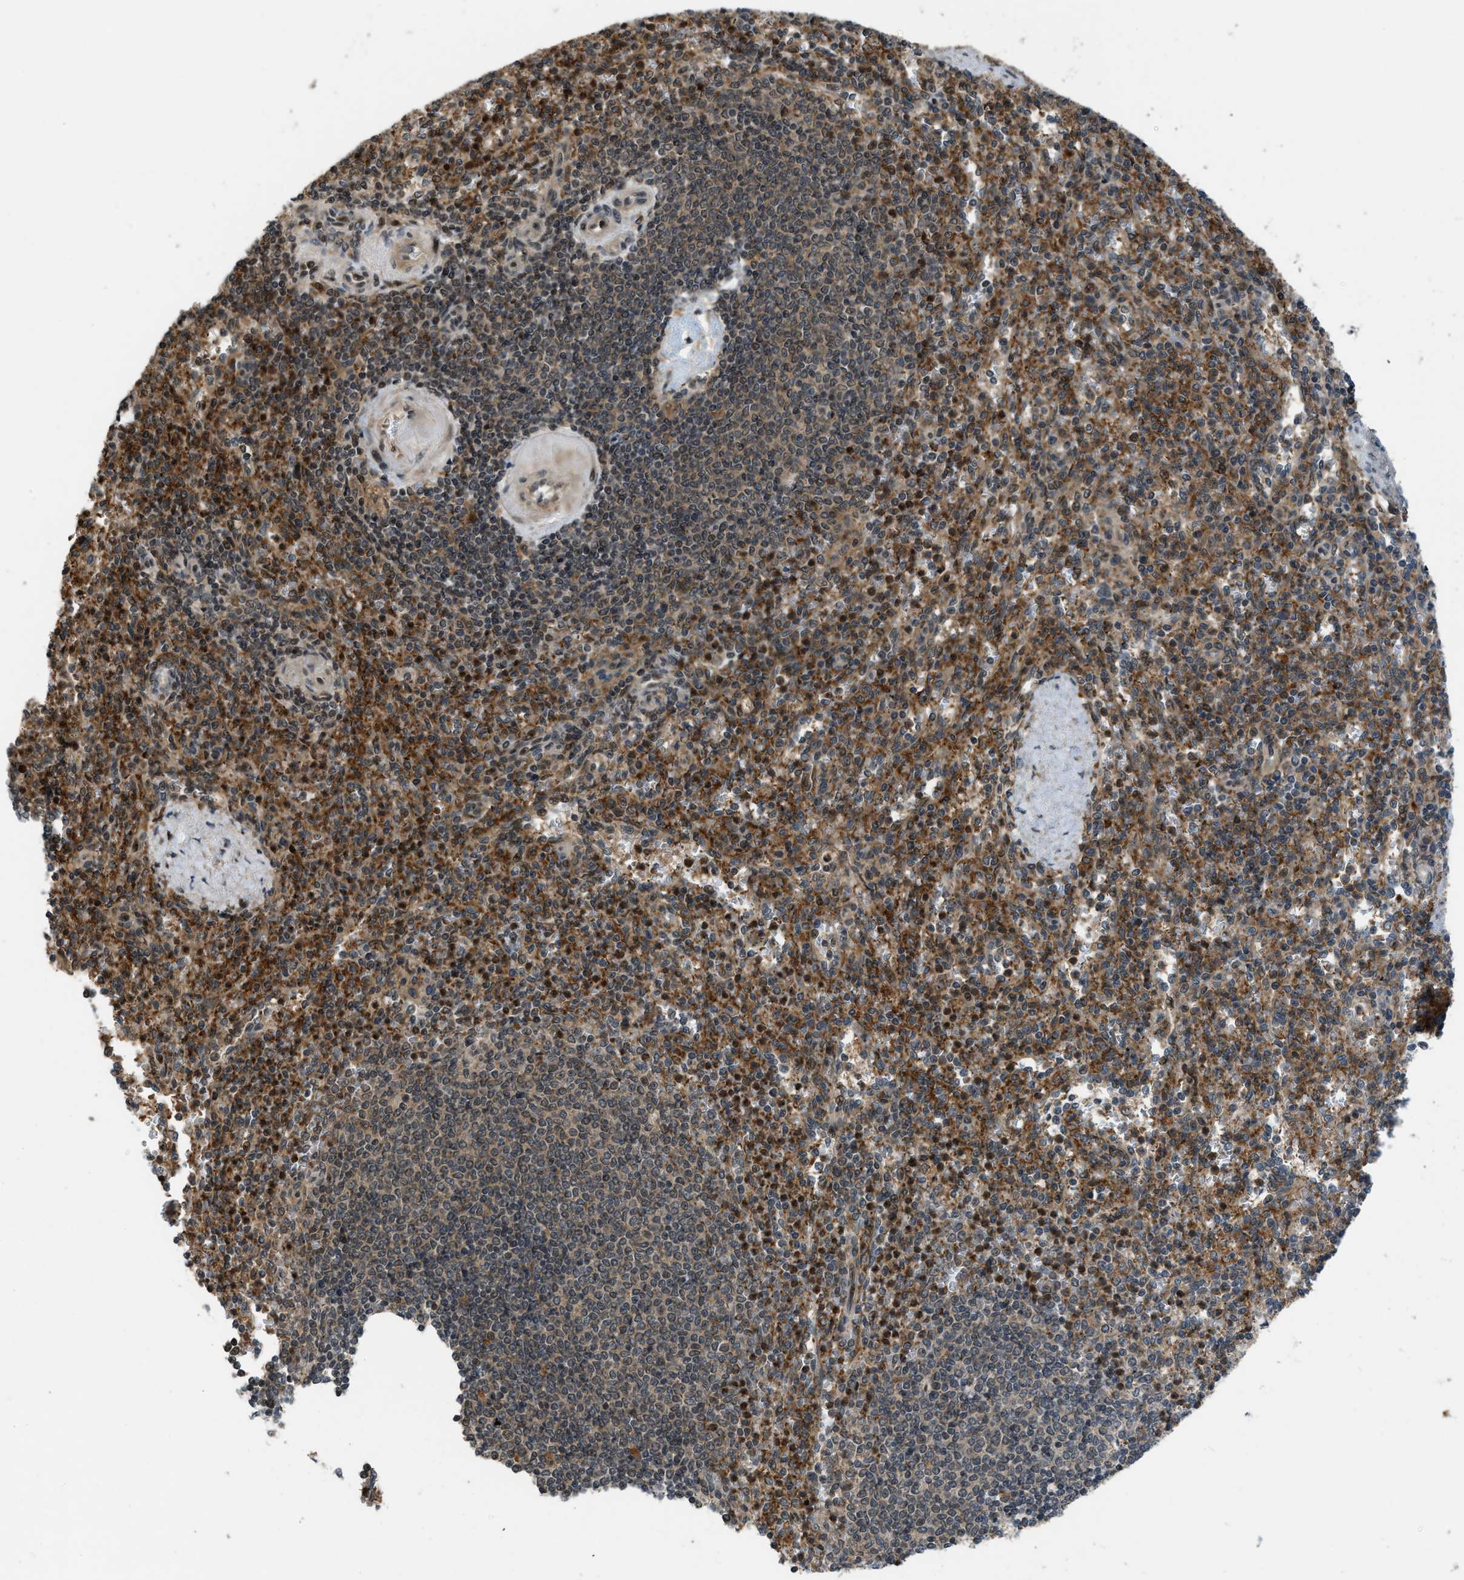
{"staining": {"intensity": "strong", "quantity": ">75%", "location": "cytoplasmic/membranous,nuclear"}, "tissue": "spleen", "cell_type": "Cells in red pulp", "image_type": "normal", "snomed": [{"axis": "morphology", "description": "Normal tissue, NOS"}, {"axis": "topography", "description": "Spleen"}], "caption": "Immunohistochemical staining of normal human spleen exhibits strong cytoplasmic/membranous,nuclear protein positivity in about >75% of cells in red pulp. (DAB (3,3'-diaminobenzidine) IHC, brown staining for protein, blue staining for nuclei).", "gene": "DNAJC28", "patient": {"sex": "female", "age": 74}}